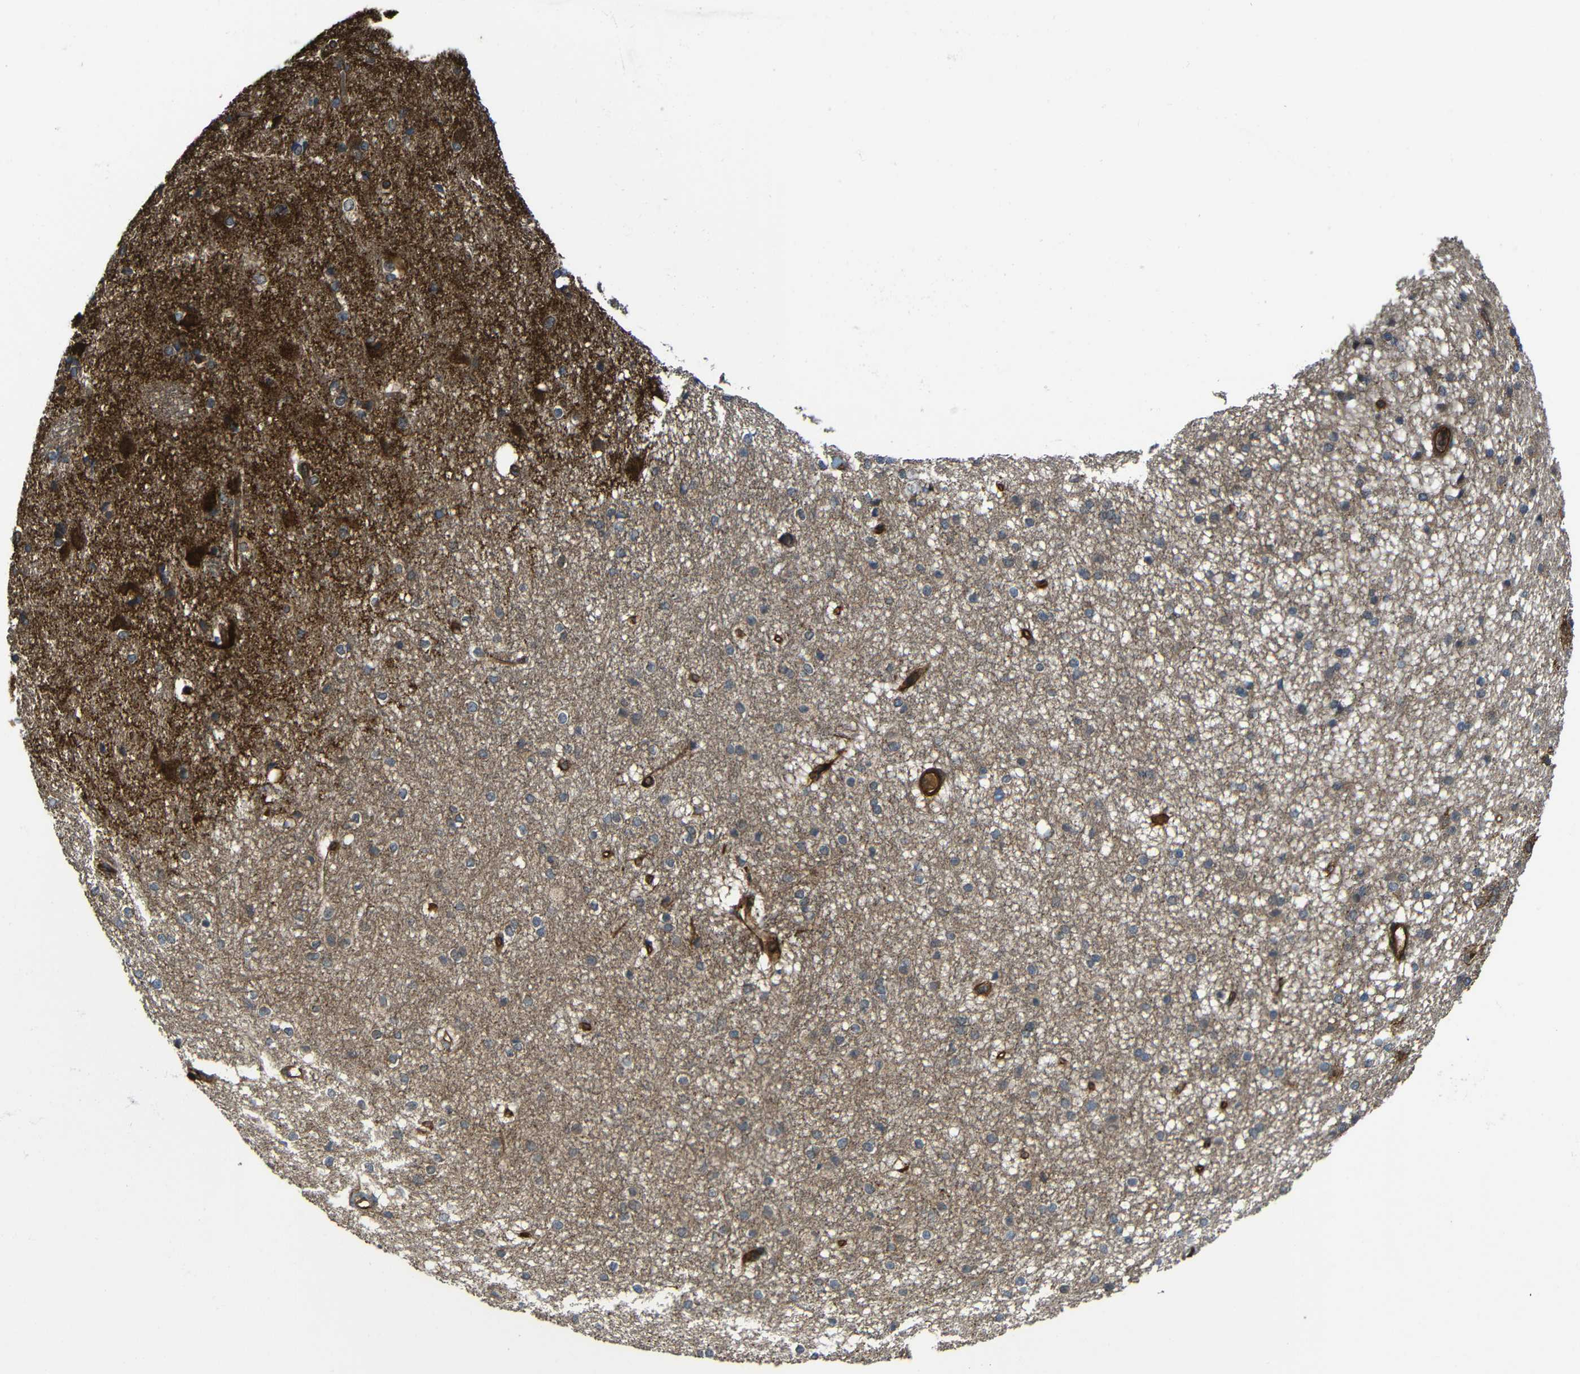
{"staining": {"intensity": "weak", "quantity": "<25%", "location": "cytoplasmic/membranous"}, "tissue": "caudate", "cell_type": "Glial cells", "image_type": "normal", "snomed": [{"axis": "morphology", "description": "Normal tissue, NOS"}, {"axis": "topography", "description": "Lateral ventricle wall"}], "caption": "The photomicrograph reveals no staining of glial cells in benign caudate.", "gene": "PTCH1", "patient": {"sex": "female", "age": 19}}